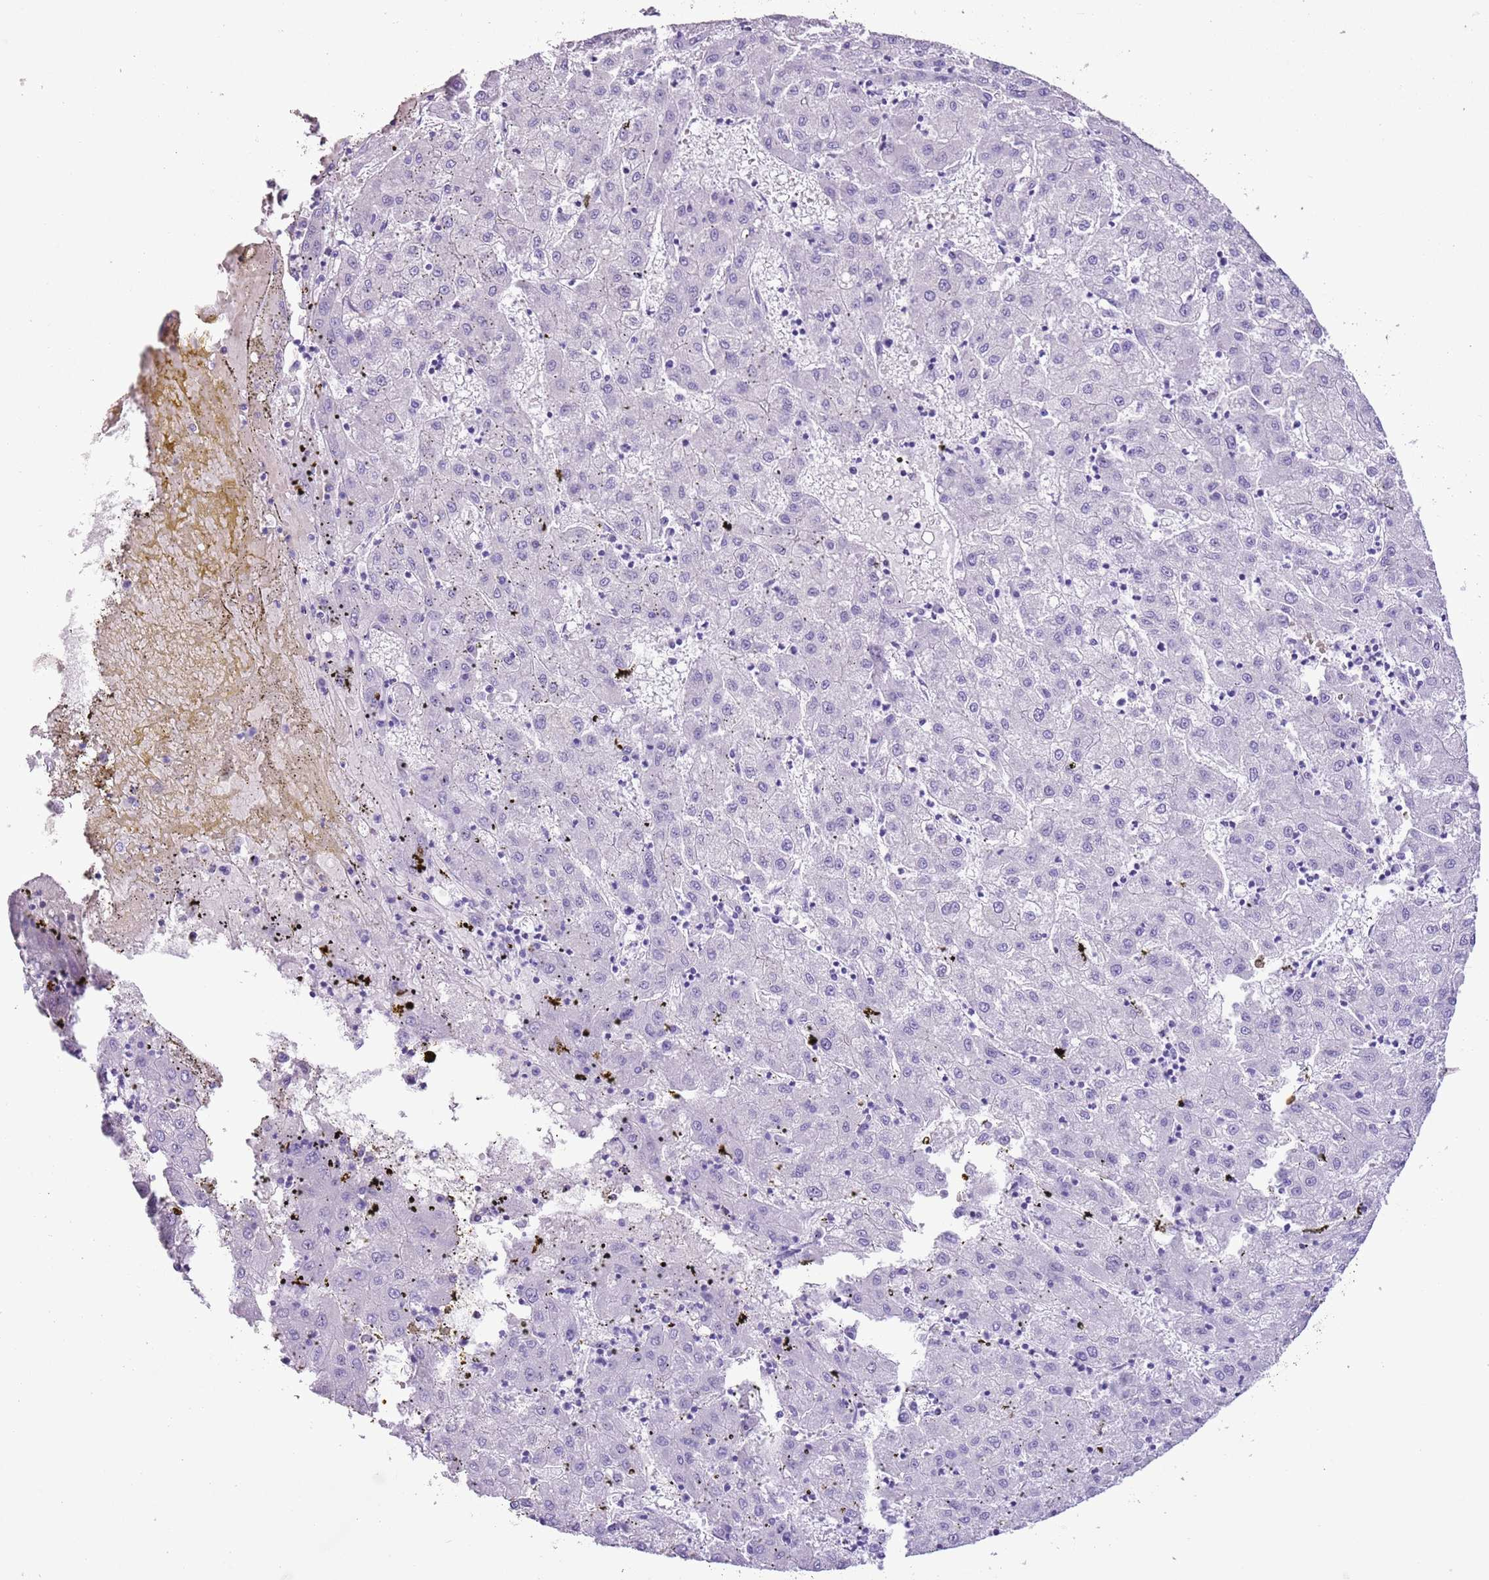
{"staining": {"intensity": "negative", "quantity": "none", "location": "none"}, "tissue": "liver cancer", "cell_type": "Tumor cells", "image_type": "cancer", "snomed": [{"axis": "morphology", "description": "Carcinoma, Hepatocellular, NOS"}, {"axis": "topography", "description": "Liver"}], "caption": "DAB (3,3'-diaminobenzidine) immunohistochemical staining of human liver hepatocellular carcinoma demonstrates no significant positivity in tumor cells. (Brightfield microscopy of DAB (3,3'-diaminobenzidine) immunohistochemistry at high magnification).", "gene": "SLC7A14", "patient": {"sex": "male", "age": 72}}